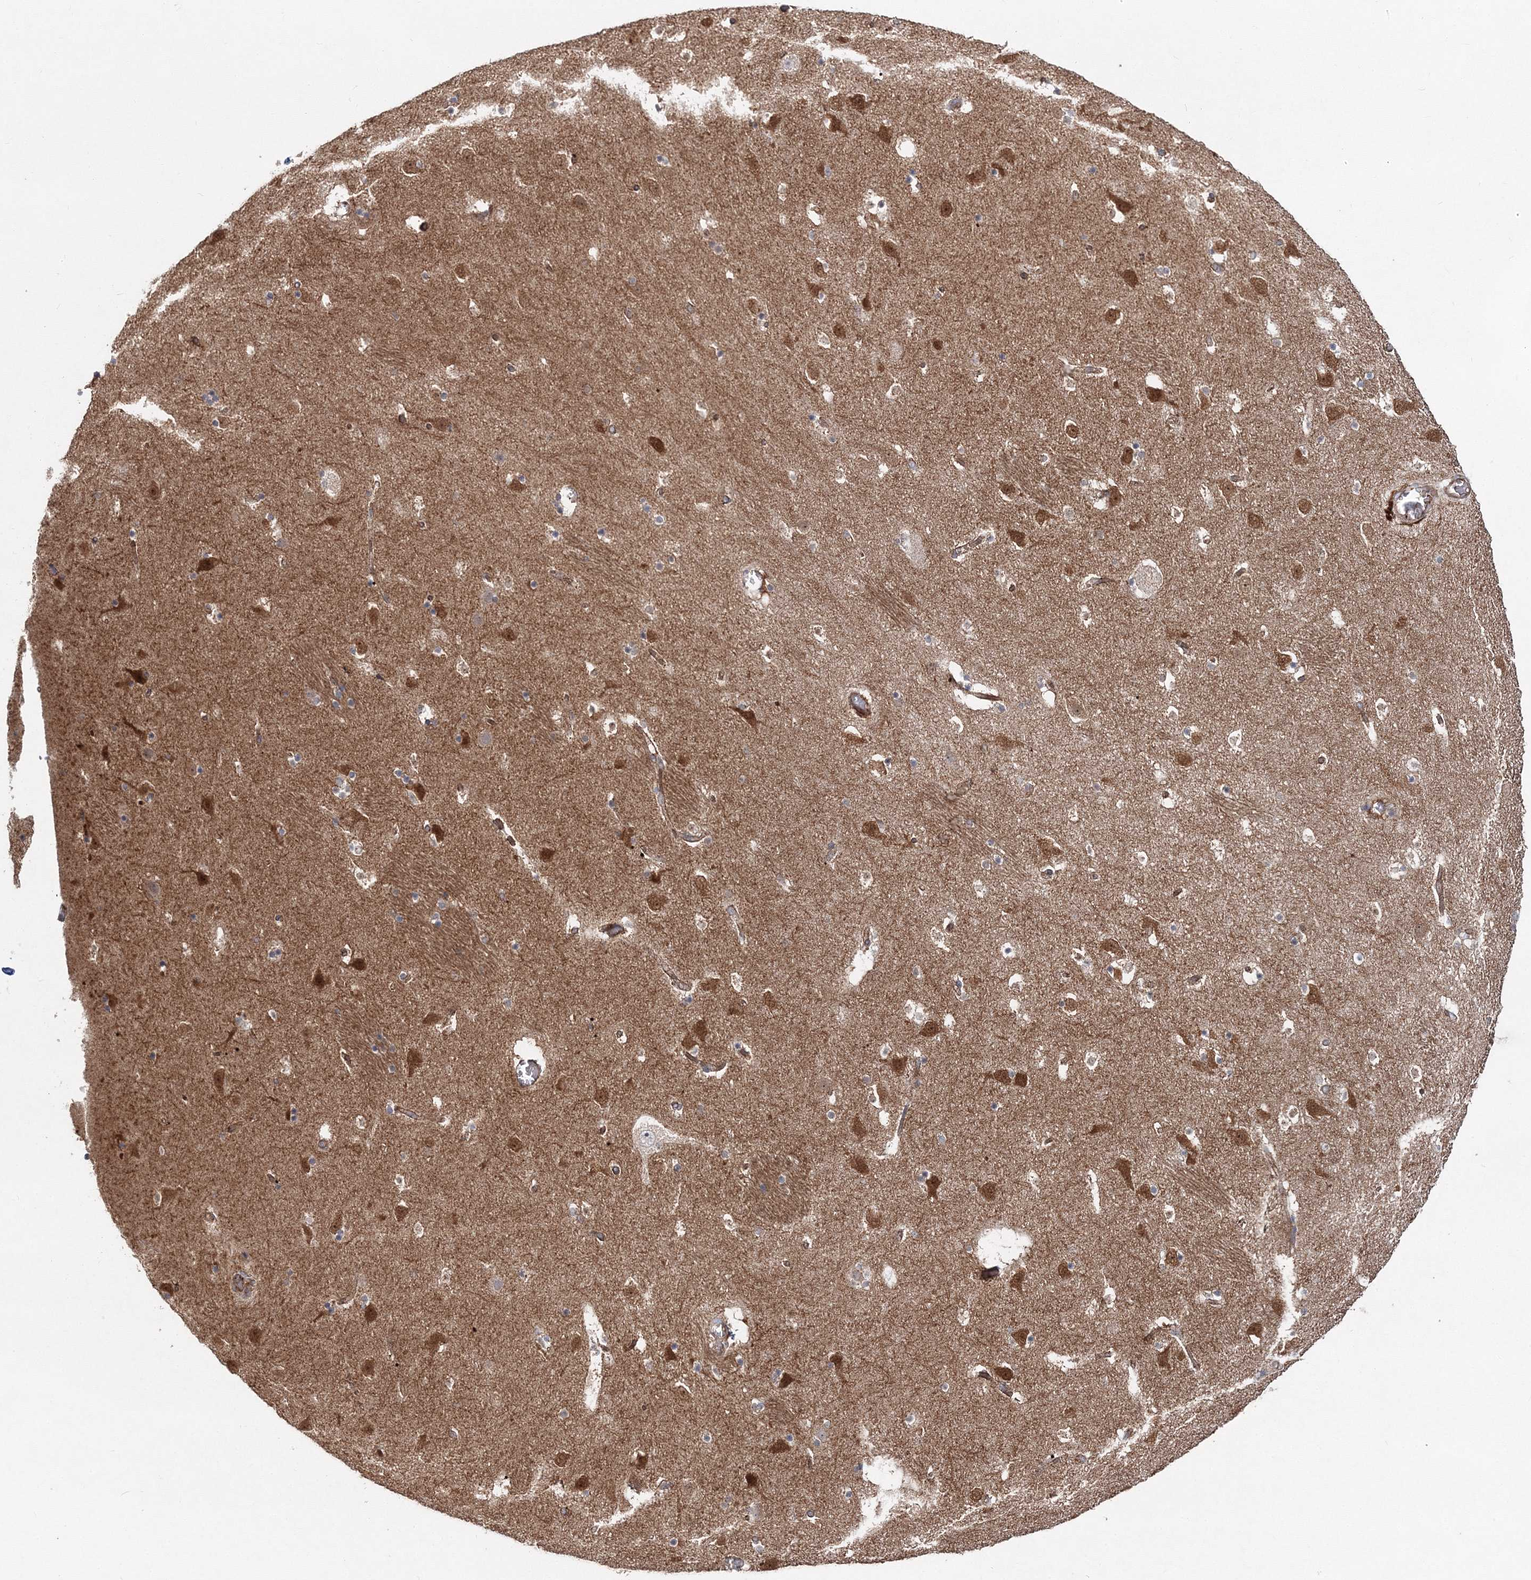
{"staining": {"intensity": "negative", "quantity": "none", "location": "none"}, "tissue": "caudate", "cell_type": "Glial cells", "image_type": "normal", "snomed": [{"axis": "morphology", "description": "Normal tissue, NOS"}, {"axis": "topography", "description": "Lateral ventricle wall"}], "caption": "Immunohistochemistry image of normal caudate stained for a protein (brown), which reveals no staining in glial cells. Nuclei are stained in blue.", "gene": "PCBD2", "patient": {"sex": "male", "age": 45}}